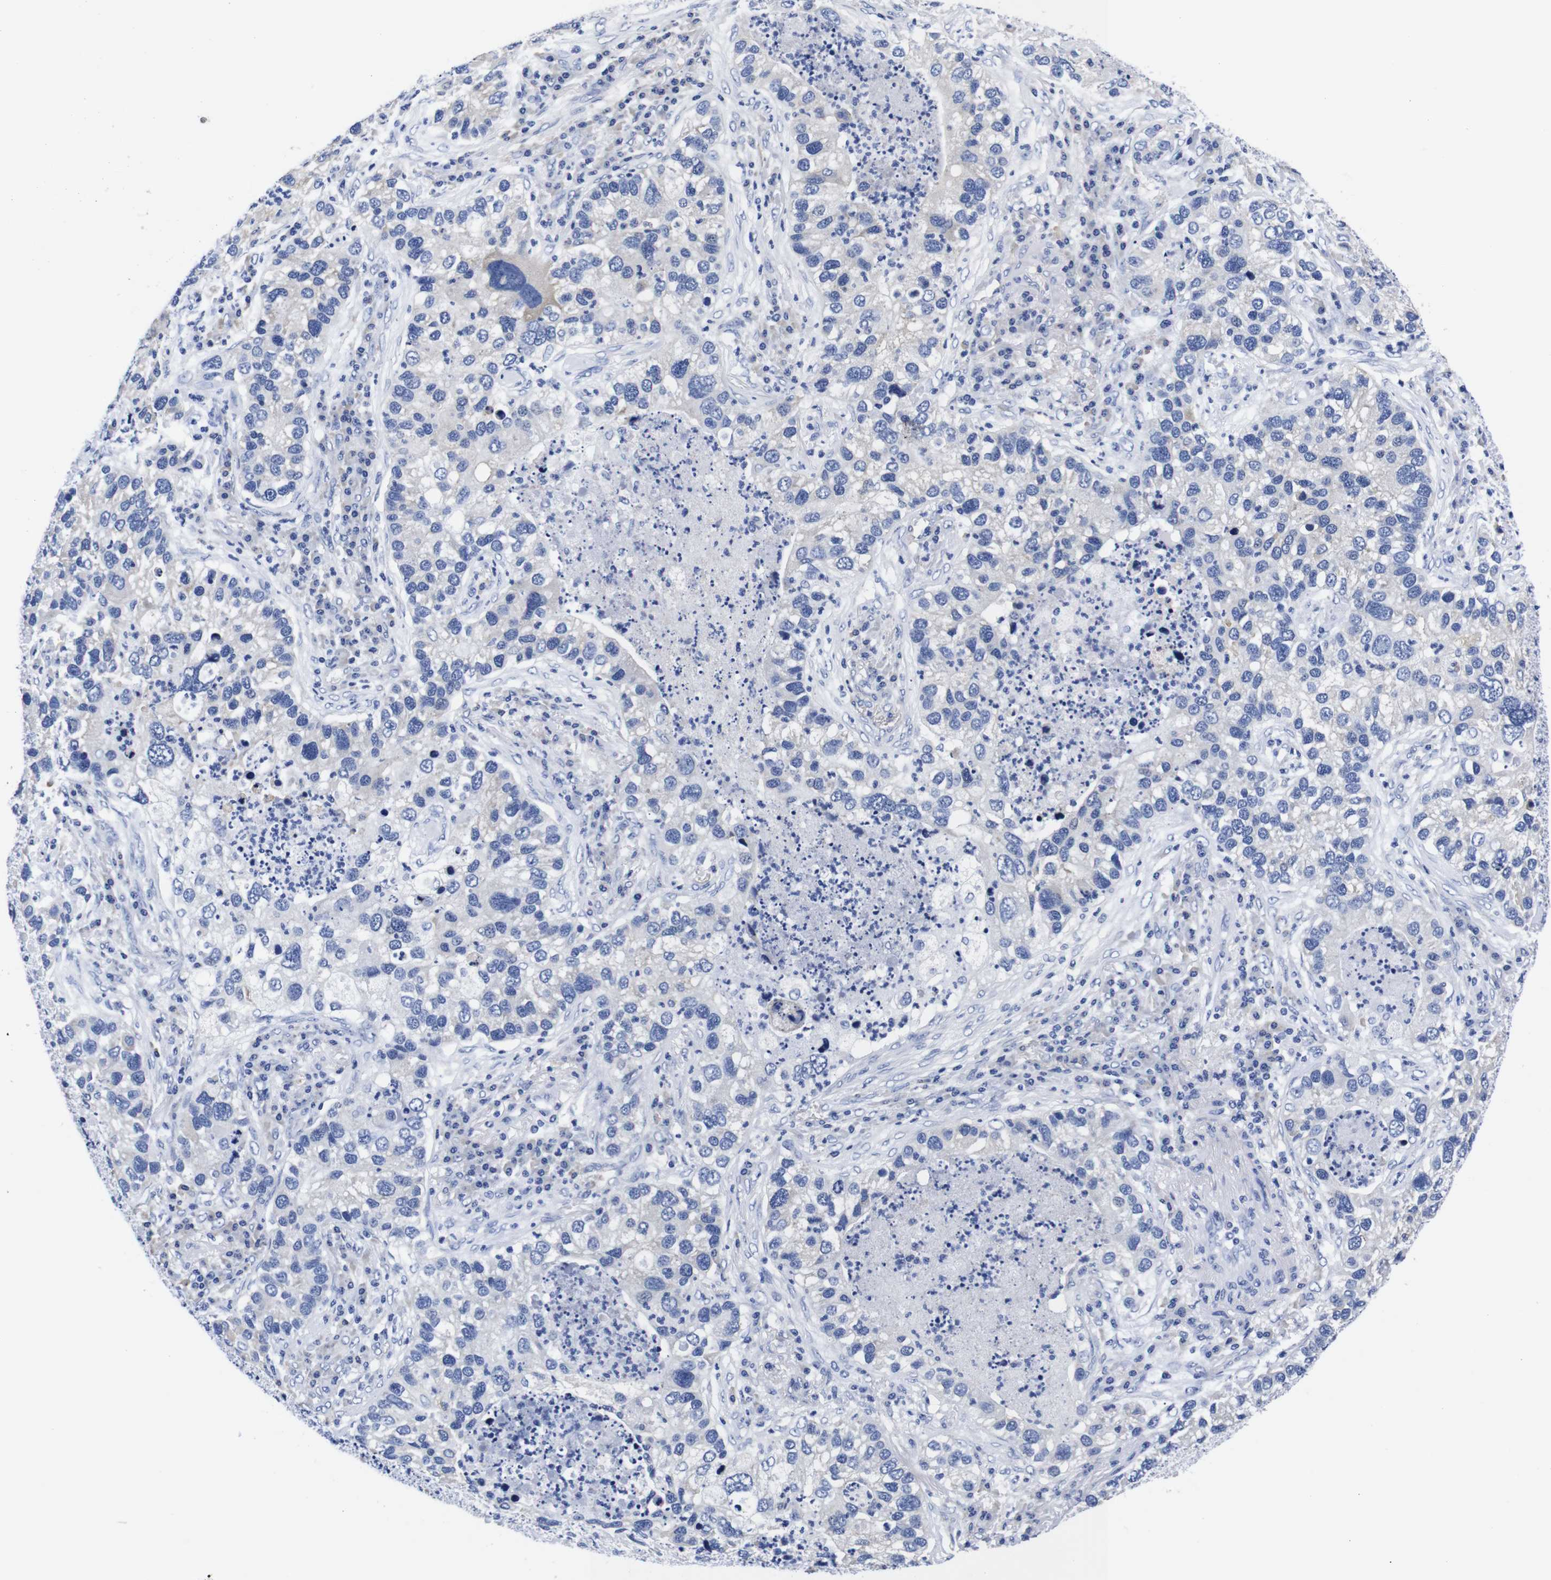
{"staining": {"intensity": "negative", "quantity": "none", "location": "none"}, "tissue": "lung cancer", "cell_type": "Tumor cells", "image_type": "cancer", "snomed": [{"axis": "morphology", "description": "Normal tissue, NOS"}, {"axis": "morphology", "description": "Adenocarcinoma, NOS"}, {"axis": "topography", "description": "Bronchus"}, {"axis": "topography", "description": "Lung"}], "caption": "There is no significant staining in tumor cells of lung cancer (adenocarcinoma). (Stains: DAB IHC with hematoxylin counter stain, Microscopy: brightfield microscopy at high magnification).", "gene": "CLEC4G", "patient": {"sex": "male", "age": 54}}